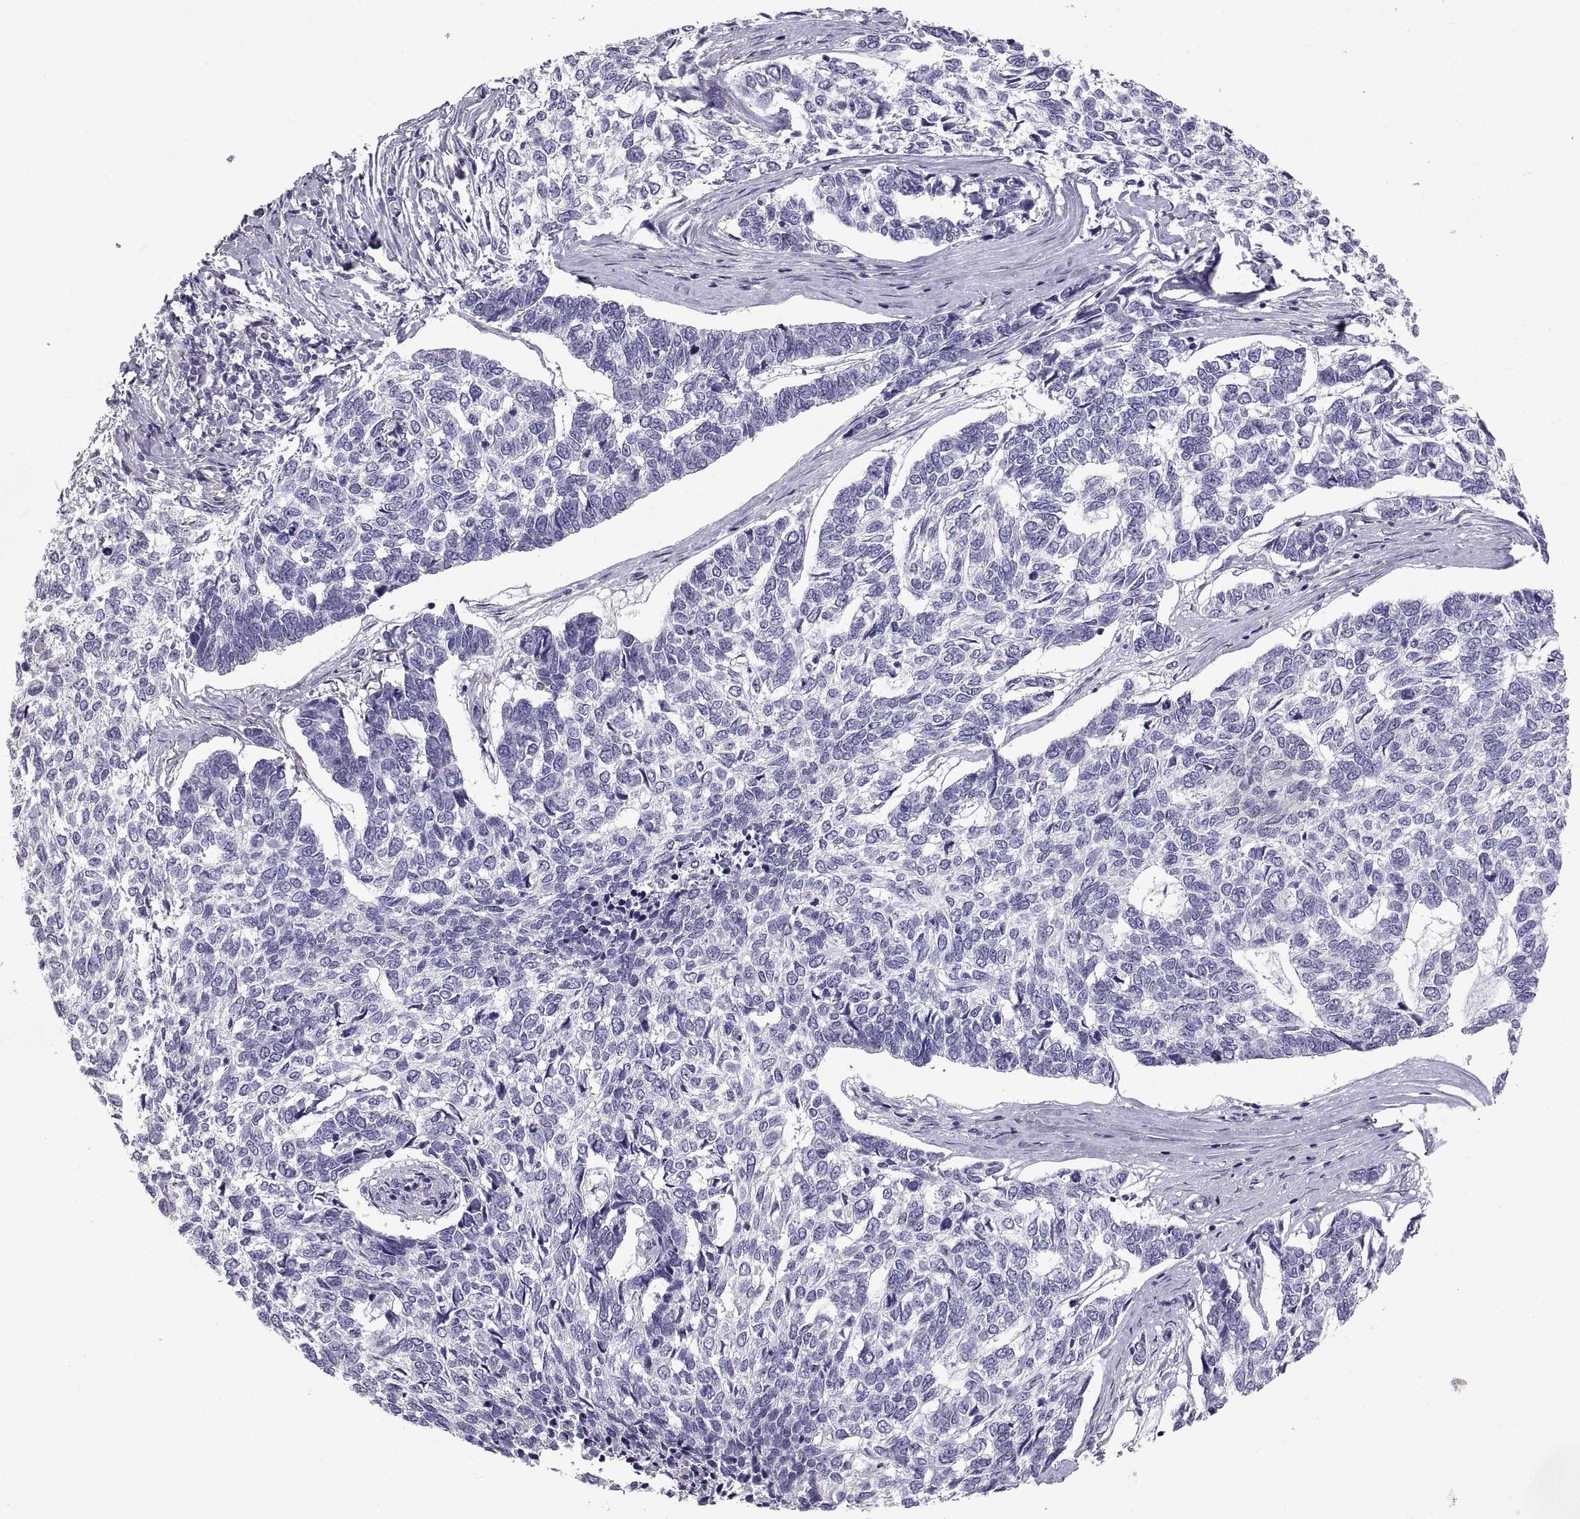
{"staining": {"intensity": "negative", "quantity": "none", "location": "none"}, "tissue": "skin cancer", "cell_type": "Tumor cells", "image_type": "cancer", "snomed": [{"axis": "morphology", "description": "Basal cell carcinoma"}, {"axis": "topography", "description": "Skin"}], "caption": "The immunohistochemistry (IHC) image has no significant positivity in tumor cells of basal cell carcinoma (skin) tissue.", "gene": "CRYBB3", "patient": {"sex": "female", "age": 65}}